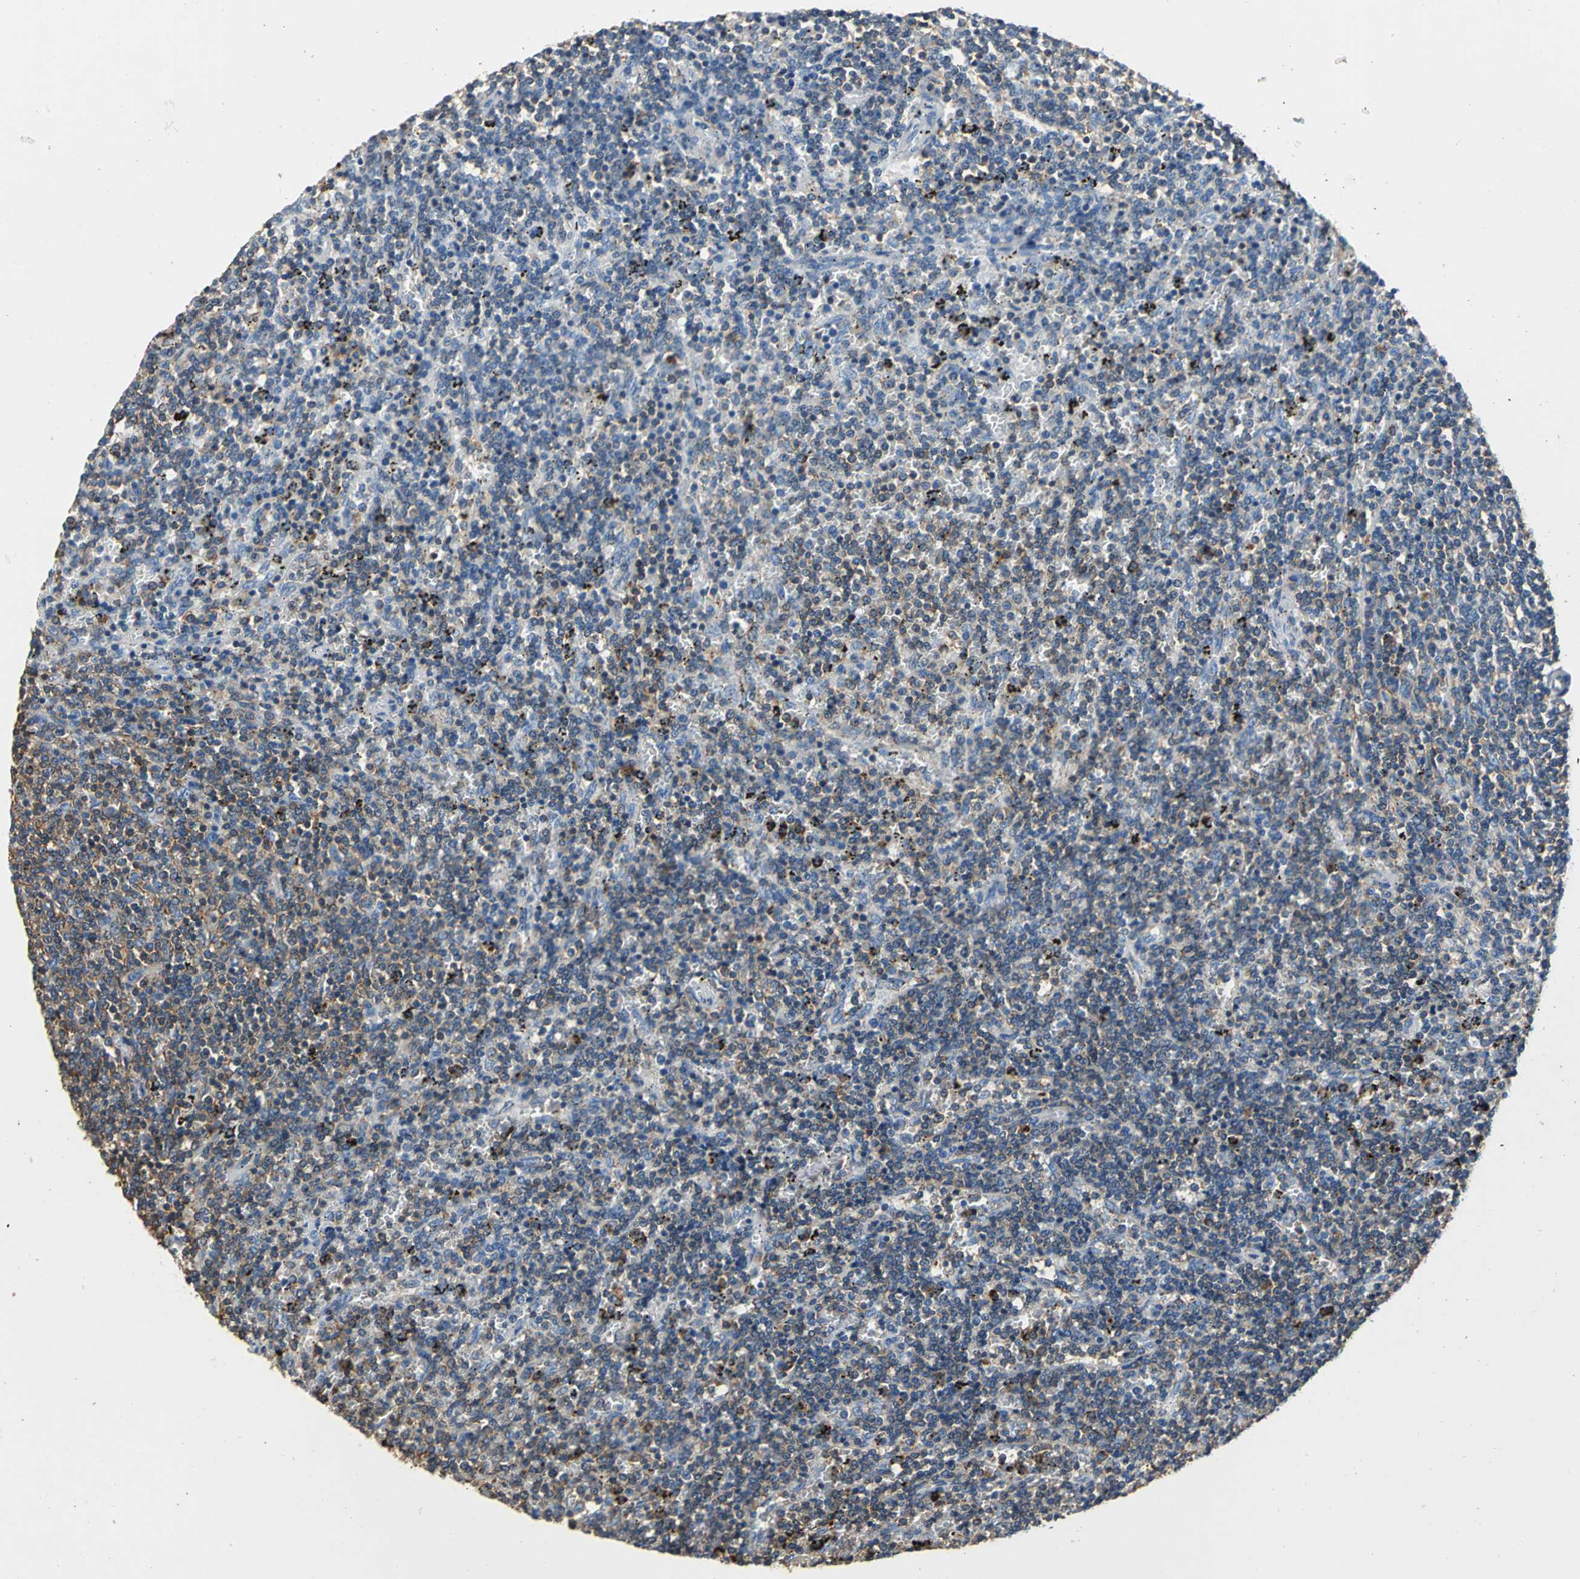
{"staining": {"intensity": "moderate", "quantity": ">75%", "location": "cytoplasmic/membranous"}, "tissue": "lymphoma", "cell_type": "Tumor cells", "image_type": "cancer", "snomed": [{"axis": "morphology", "description": "Malignant lymphoma, non-Hodgkin's type, Low grade"}, {"axis": "topography", "description": "Spleen"}], "caption": "Lymphoma tissue displays moderate cytoplasmic/membranous staining in about >75% of tumor cells, visualized by immunohistochemistry. (DAB IHC with brightfield microscopy, high magnification).", "gene": "SEPTIN6", "patient": {"sex": "female", "age": 50}}